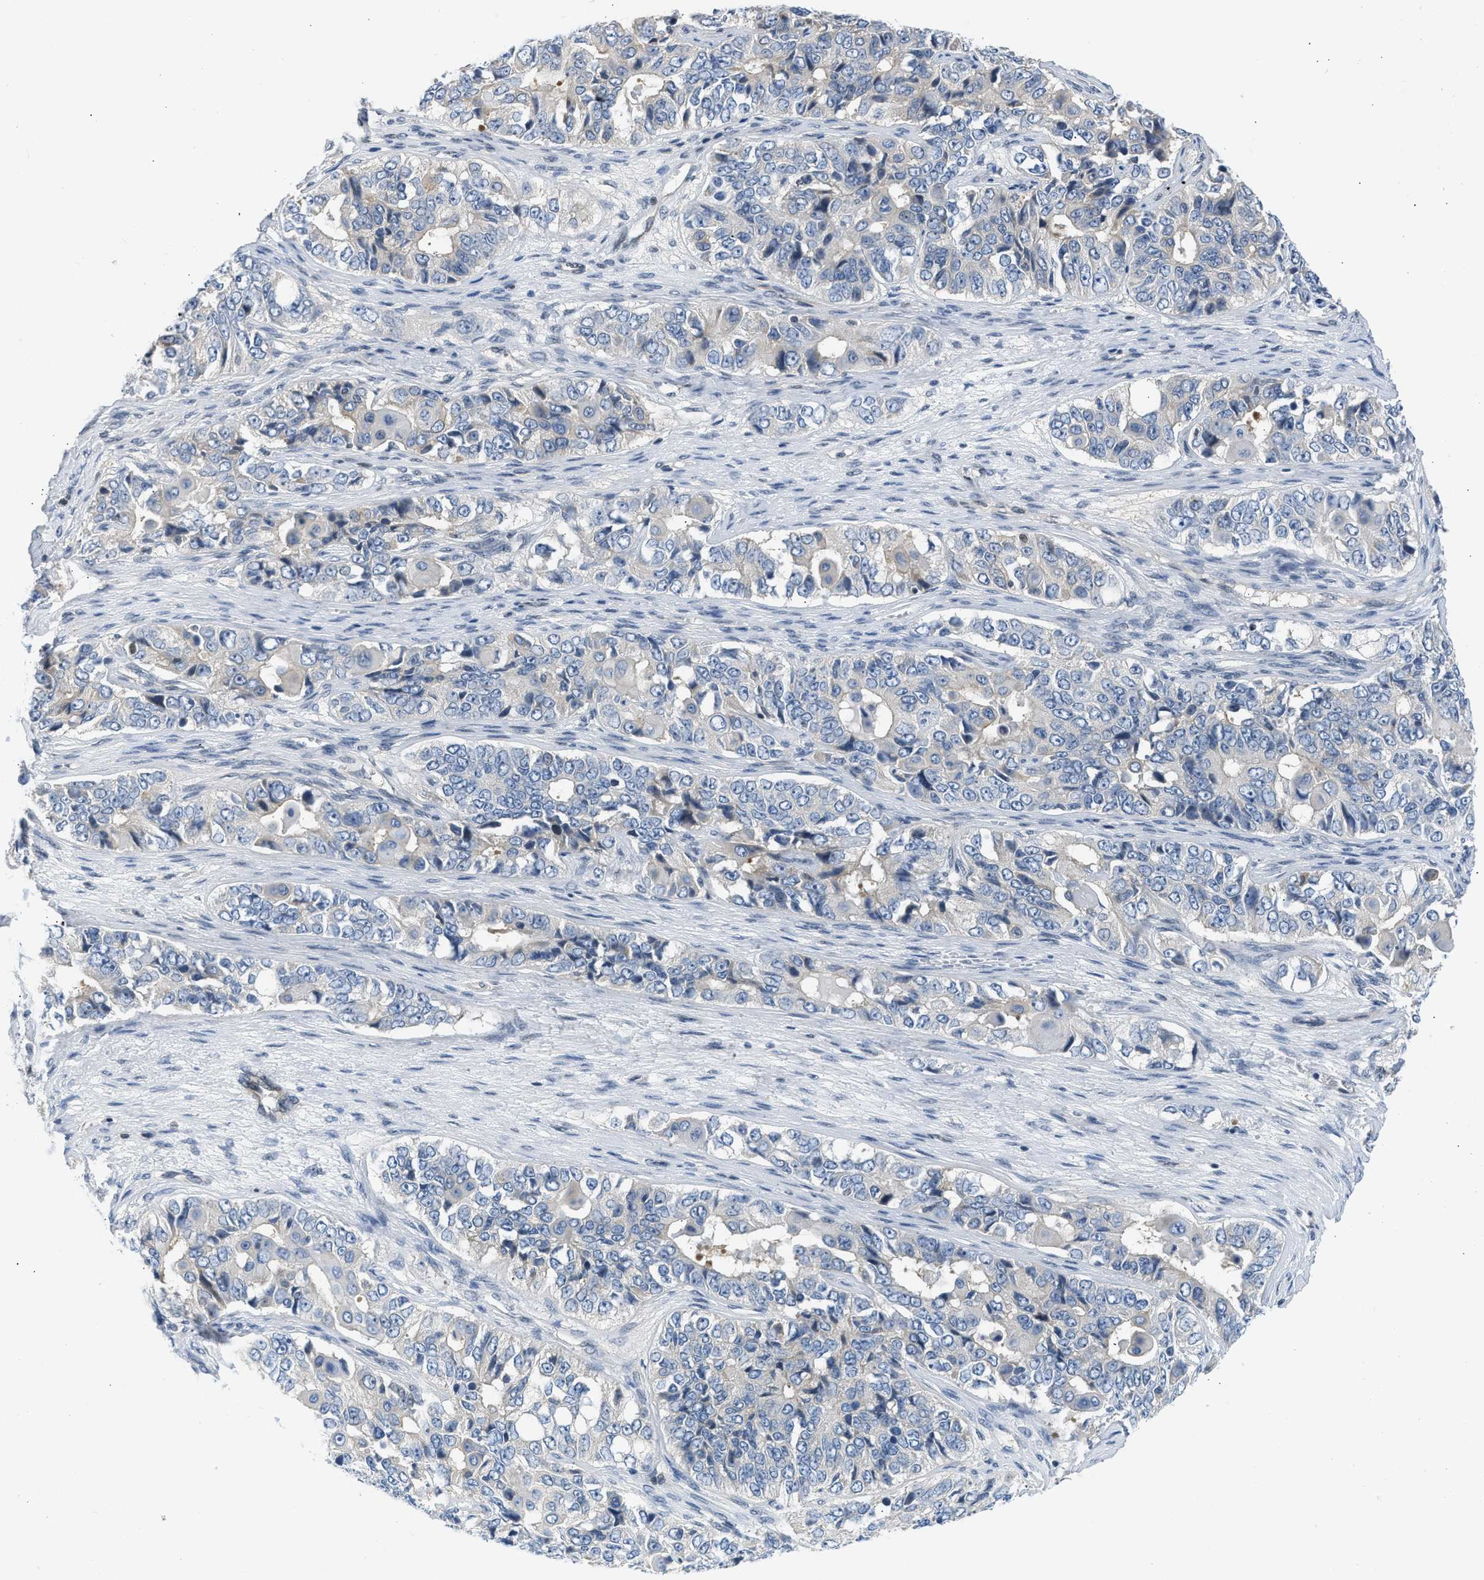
{"staining": {"intensity": "negative", "quantity": "none", "location": "none"}, "tissue": "ovarian cancer", "cell_type": "Tumor cells", "image_type": "cancer", "snomed": [{"axis": "morphology", "description": "Carcinoma, endometroid"}, {"axis": "topography", "description": "Ovary"}], "caption": "A histopathology image of human endometroid carcinoma (ovarian) is negative for staining in tumor cells. The staining was performed using DAB (3,3'-diaminobenzidine) to visualize the protein expression in brown, while the nuclei were stained in blue with hematoxylin (Magnification: 20x).", "gene": "OLIG3", "patient": {"sex": "female", "age": 51}}